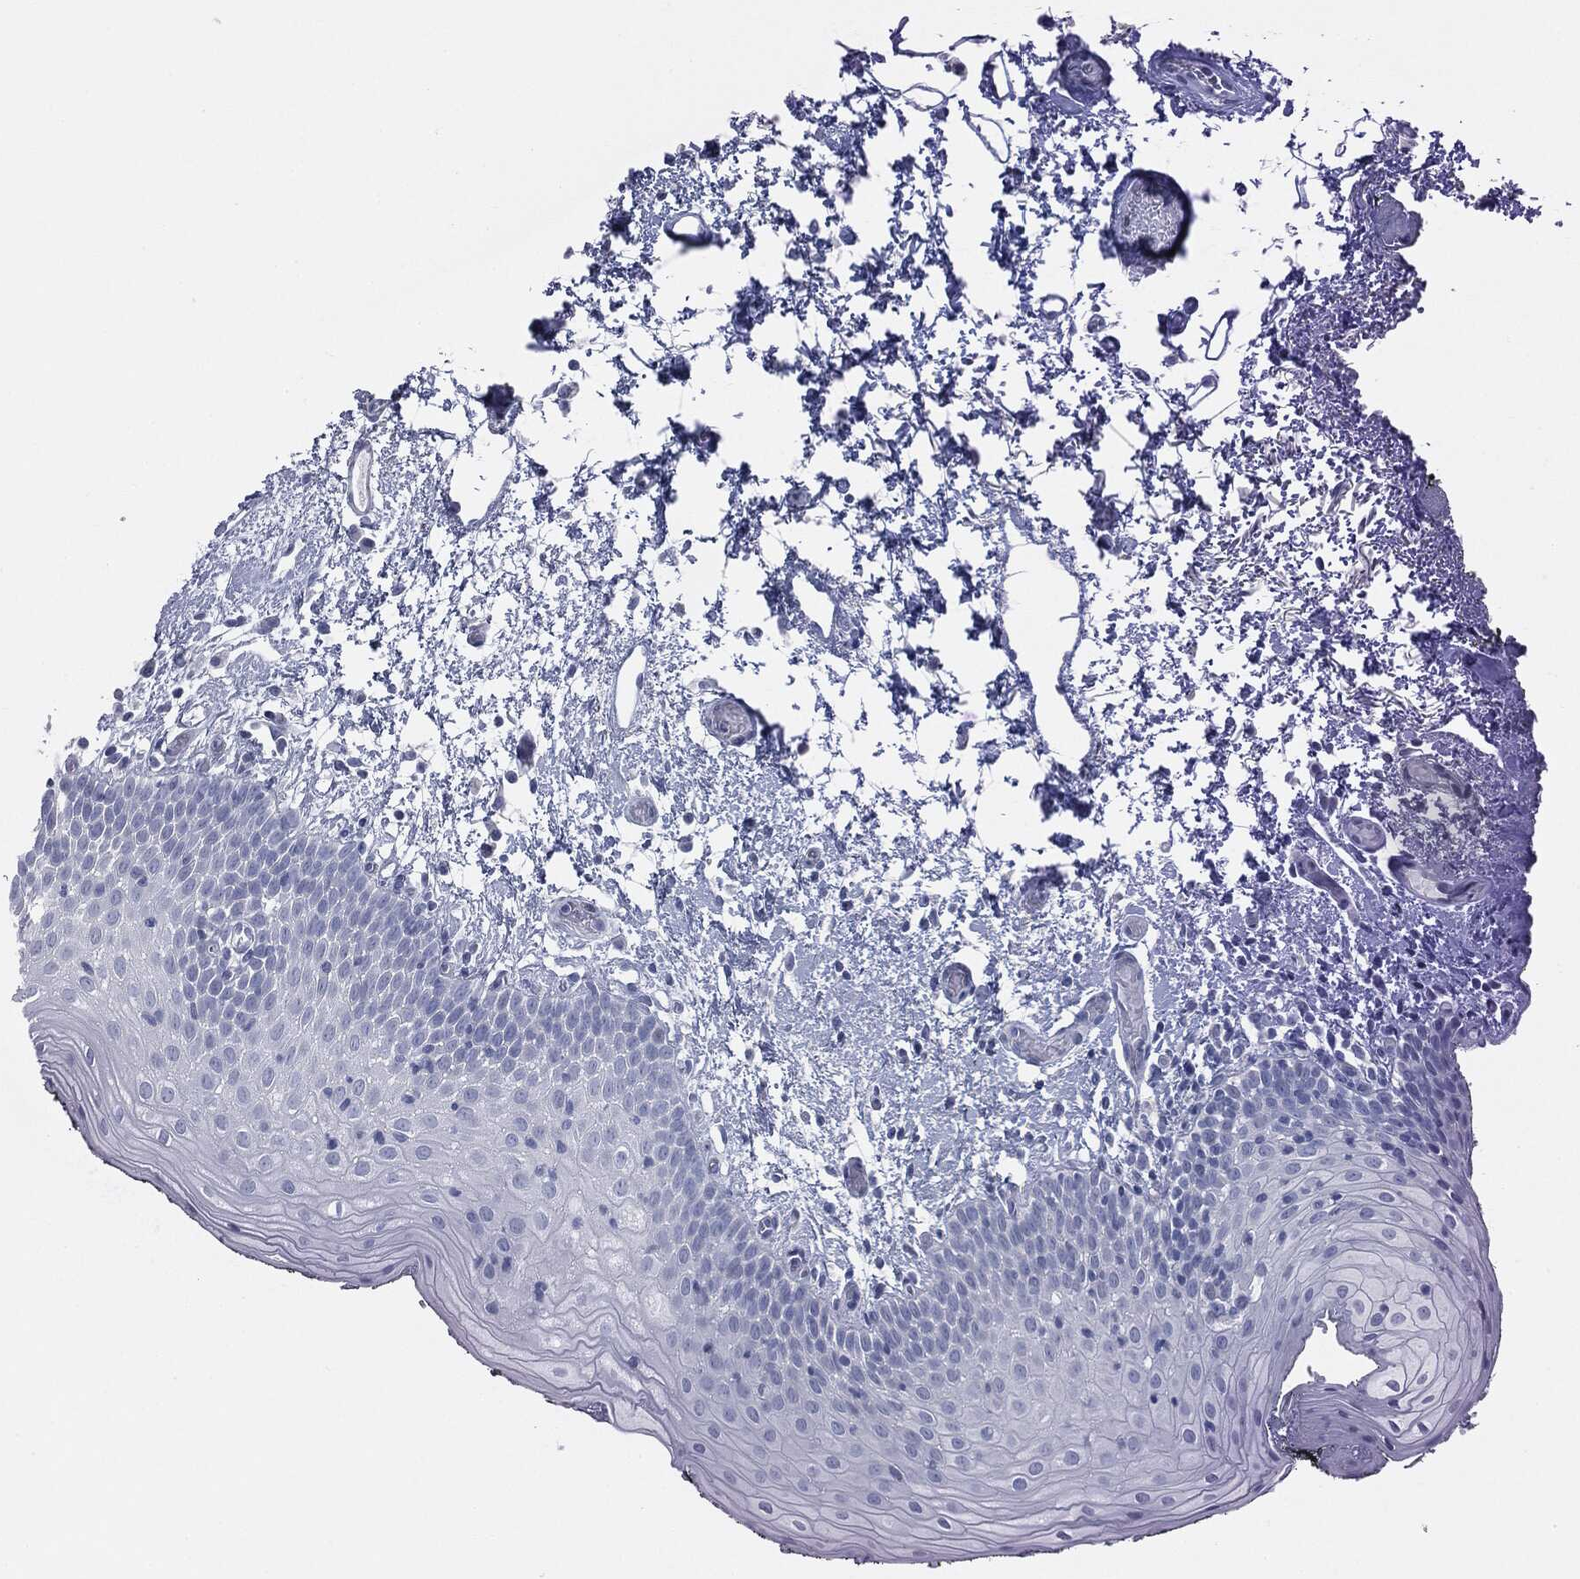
{"staining": {"intensity": "negative", "quantity": "none", "location": "none"}, "tissue": "oral mucosa", "cell_type": "Squamous epithelial cells", "image_type": "normal", "snomed": [{"axis": "morphology", "description": "Normal tissue, NOS"}, {"axis": "morphology", "description": "Squamous cell carcinoma, NOS"}, {"axis": "topography", "description": "Oral tissue"}, {"axis": "topography", "description": "Tounge, NOS"}, {"axis": "topography", "description": "Head-Neck"}], "caption": "Photomicrograph shows no protein staining in squamous epithelial cells of normal oral mucosa.", "gene": "TPO", "patient": {"sex": "female", "age": 80}}